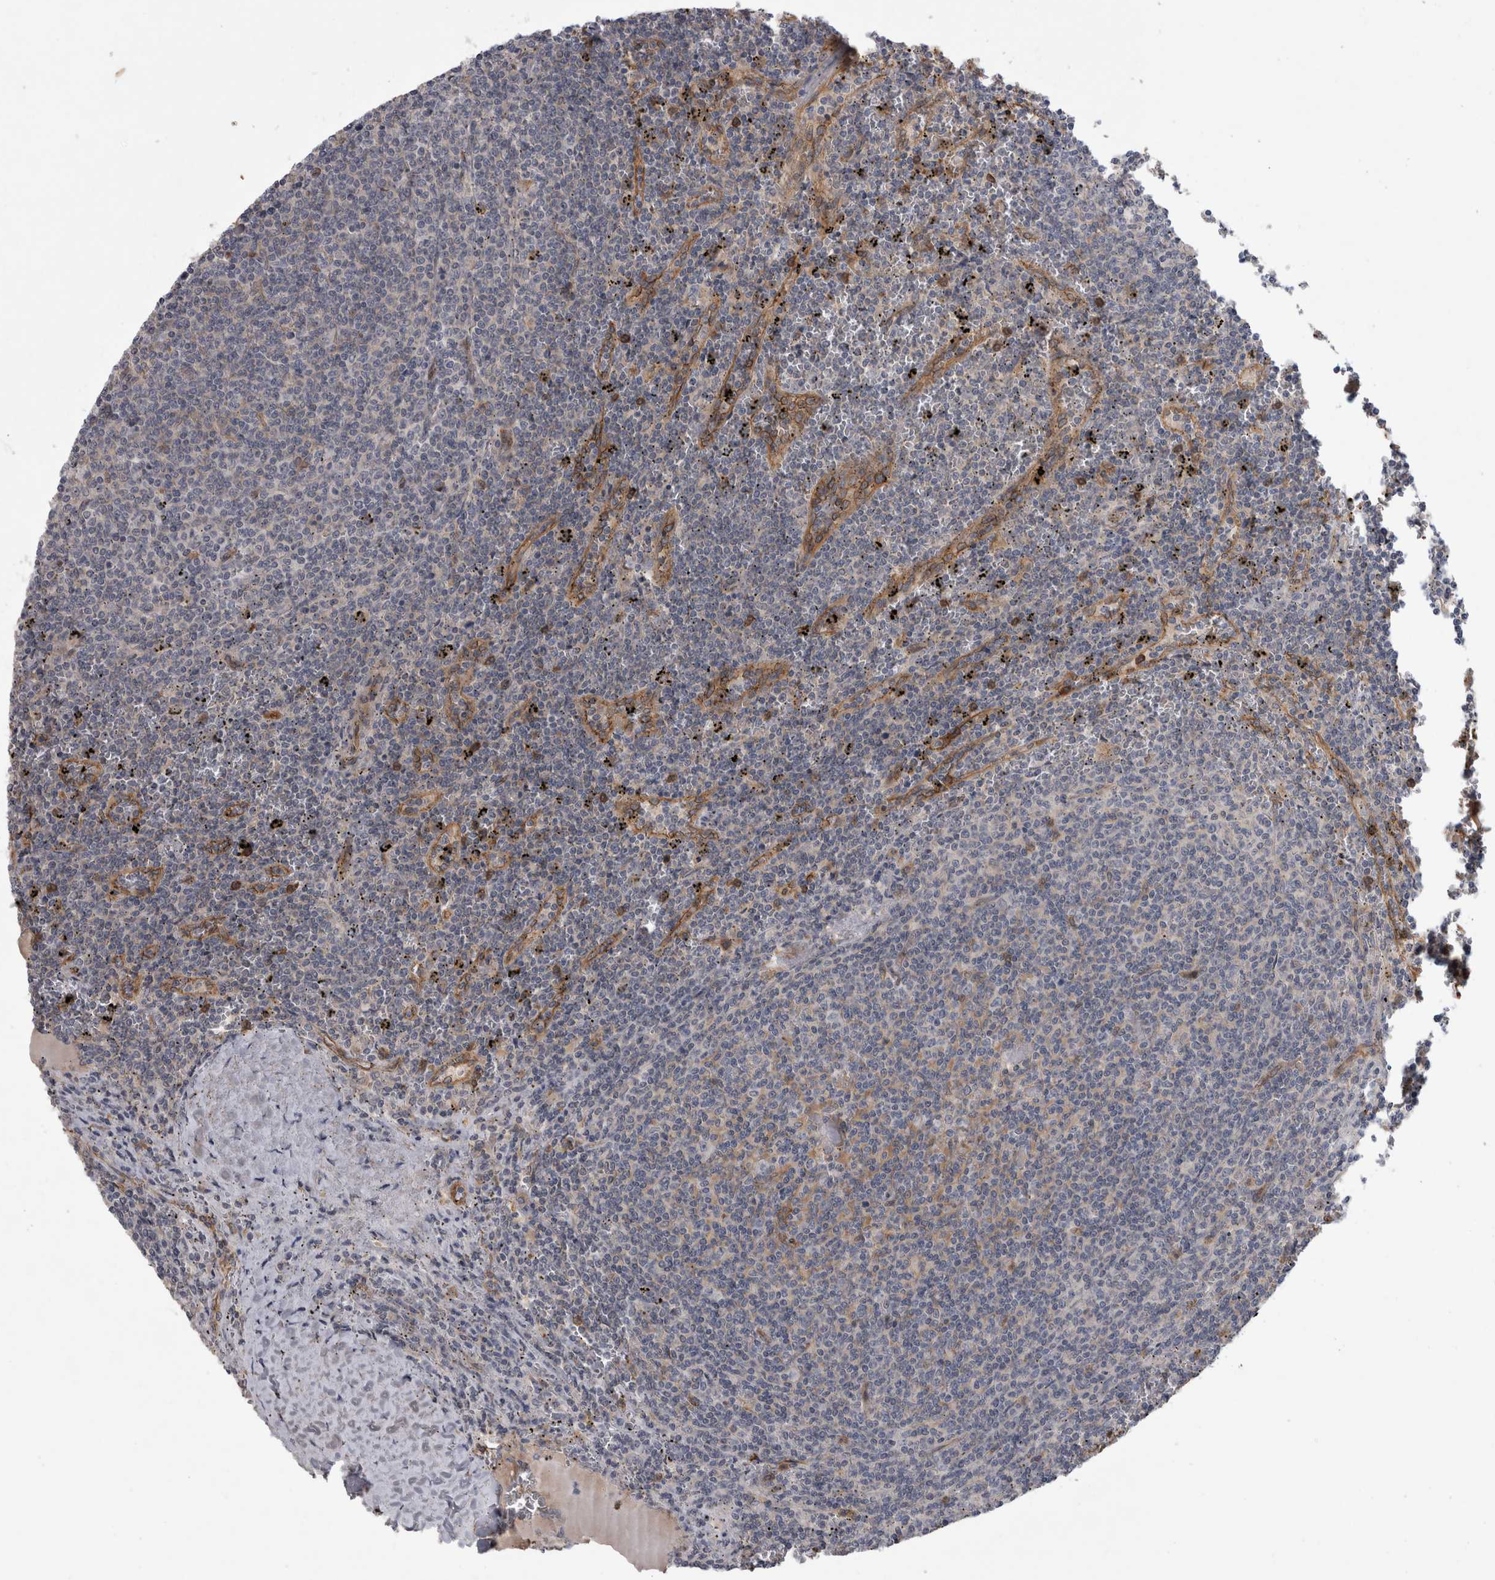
{"staining": {"intensity": "negative", "quantity": "none", "location": "none"}, "tissue": "lymphoma", "cell_type": "Tumor cells", "image_type": "cancer", "snomed": [{"axis": "morphology", "description": "Malignant lymphoma, non-Hodgkin's type, Low grade"}, {"axis": "topography", "description": "Spleen"}], "caption": "Immunohistochemistry of human lymphoma exhibits no staining in tumor cells.", "gene": "ANKFY1", "patient": {"sex": "female", "age": 50}}